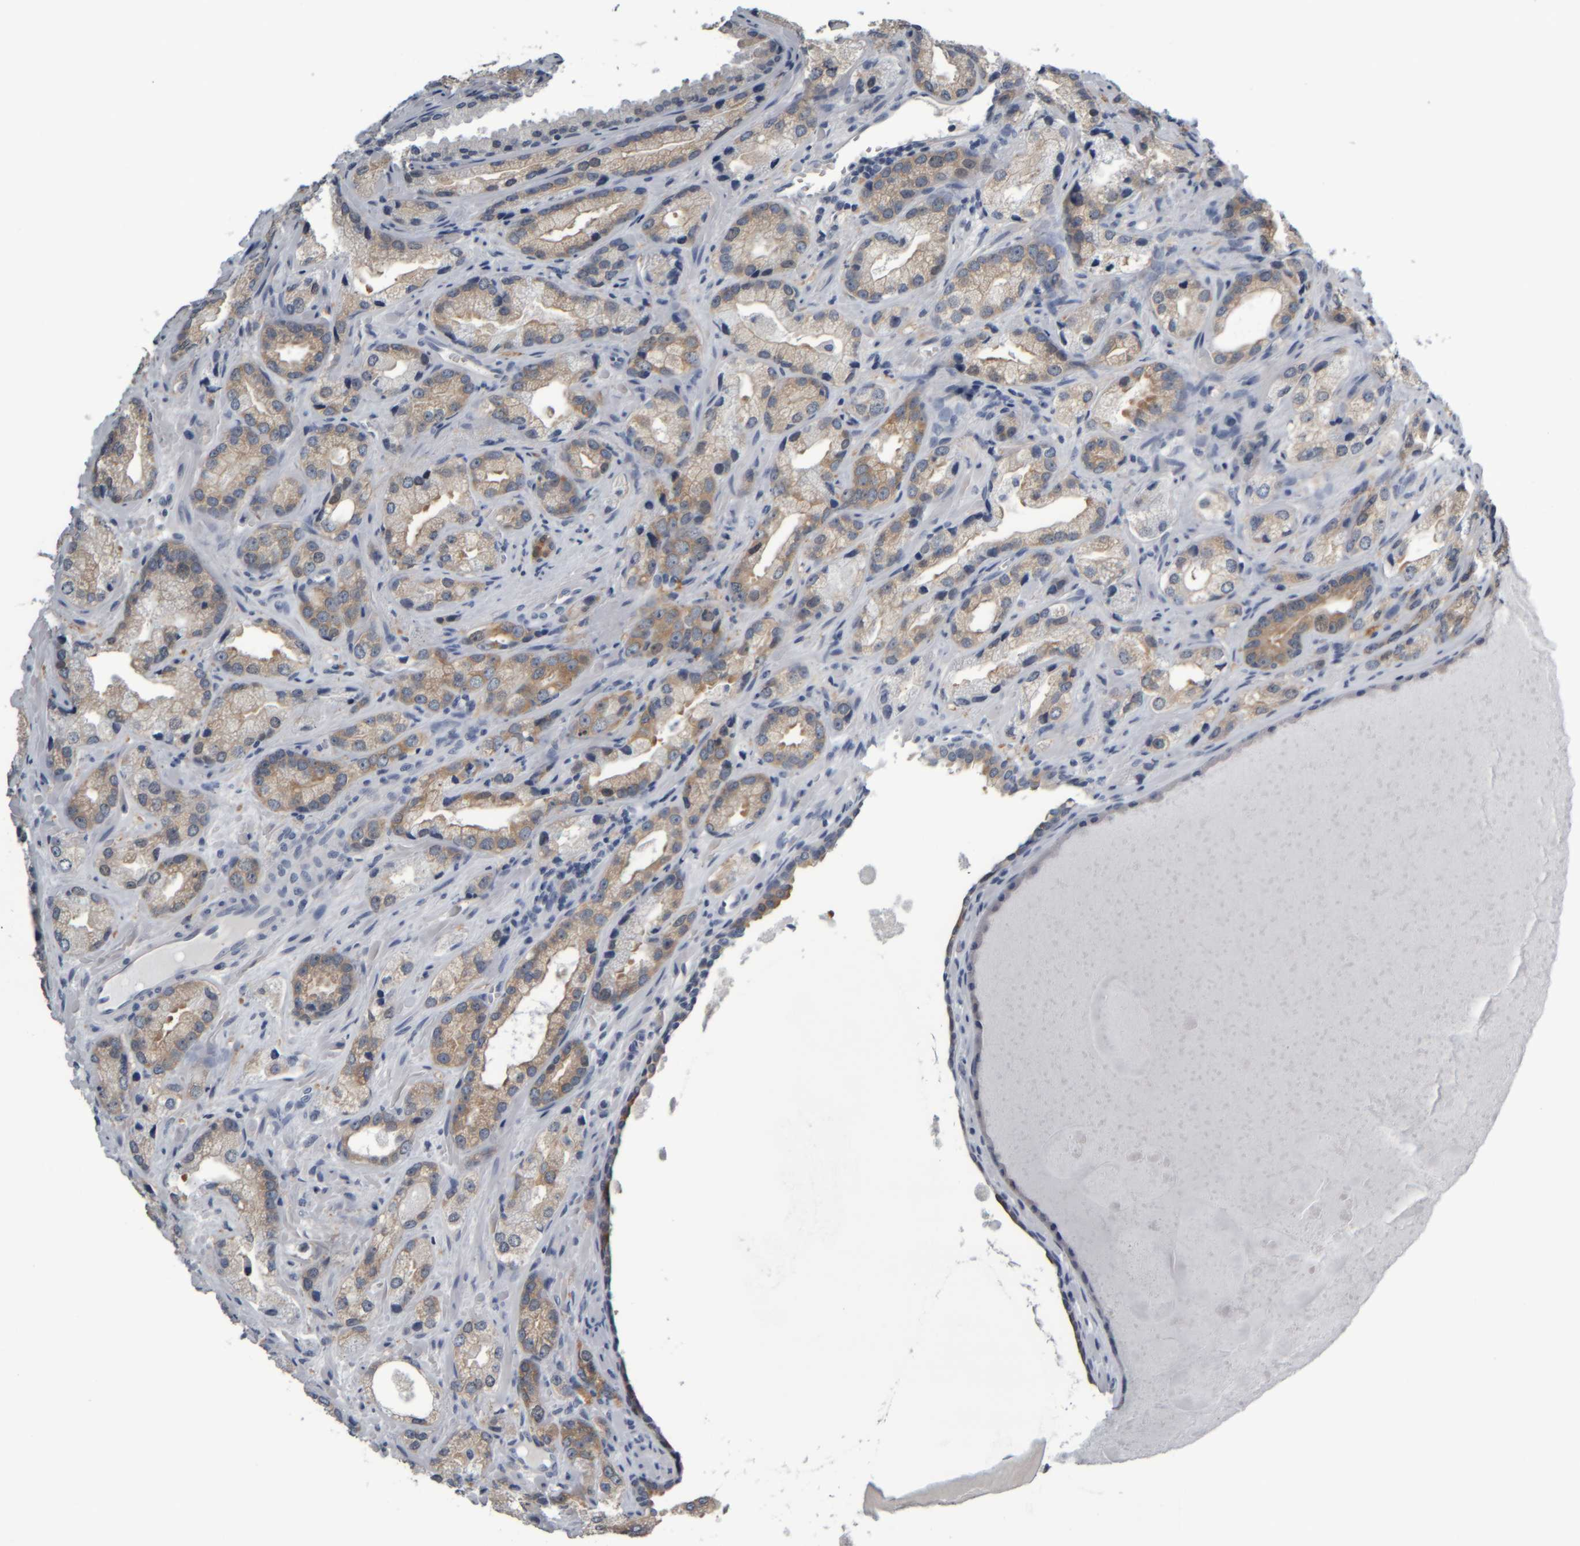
{"staining": {"intensity": "weak", "quantity": ">75%", "location": "cytoplasmic/membranous"}, "tissue": "prostate cancer", "cell_type": "Tumor cells", "image_type": "cancer", "snomed": [{"axis": "morphology", "description": "Adenocarcinoma, High grade"}, {"axis": "topography", "description": "Prostate"}], "caption": "Prostate adenocarcinoma (high-grade) stained with a protein marker demonstrates weak staining in tumor cells.", "gene": "COL14A1", "patient": {"sex": "male", "age": 63}}